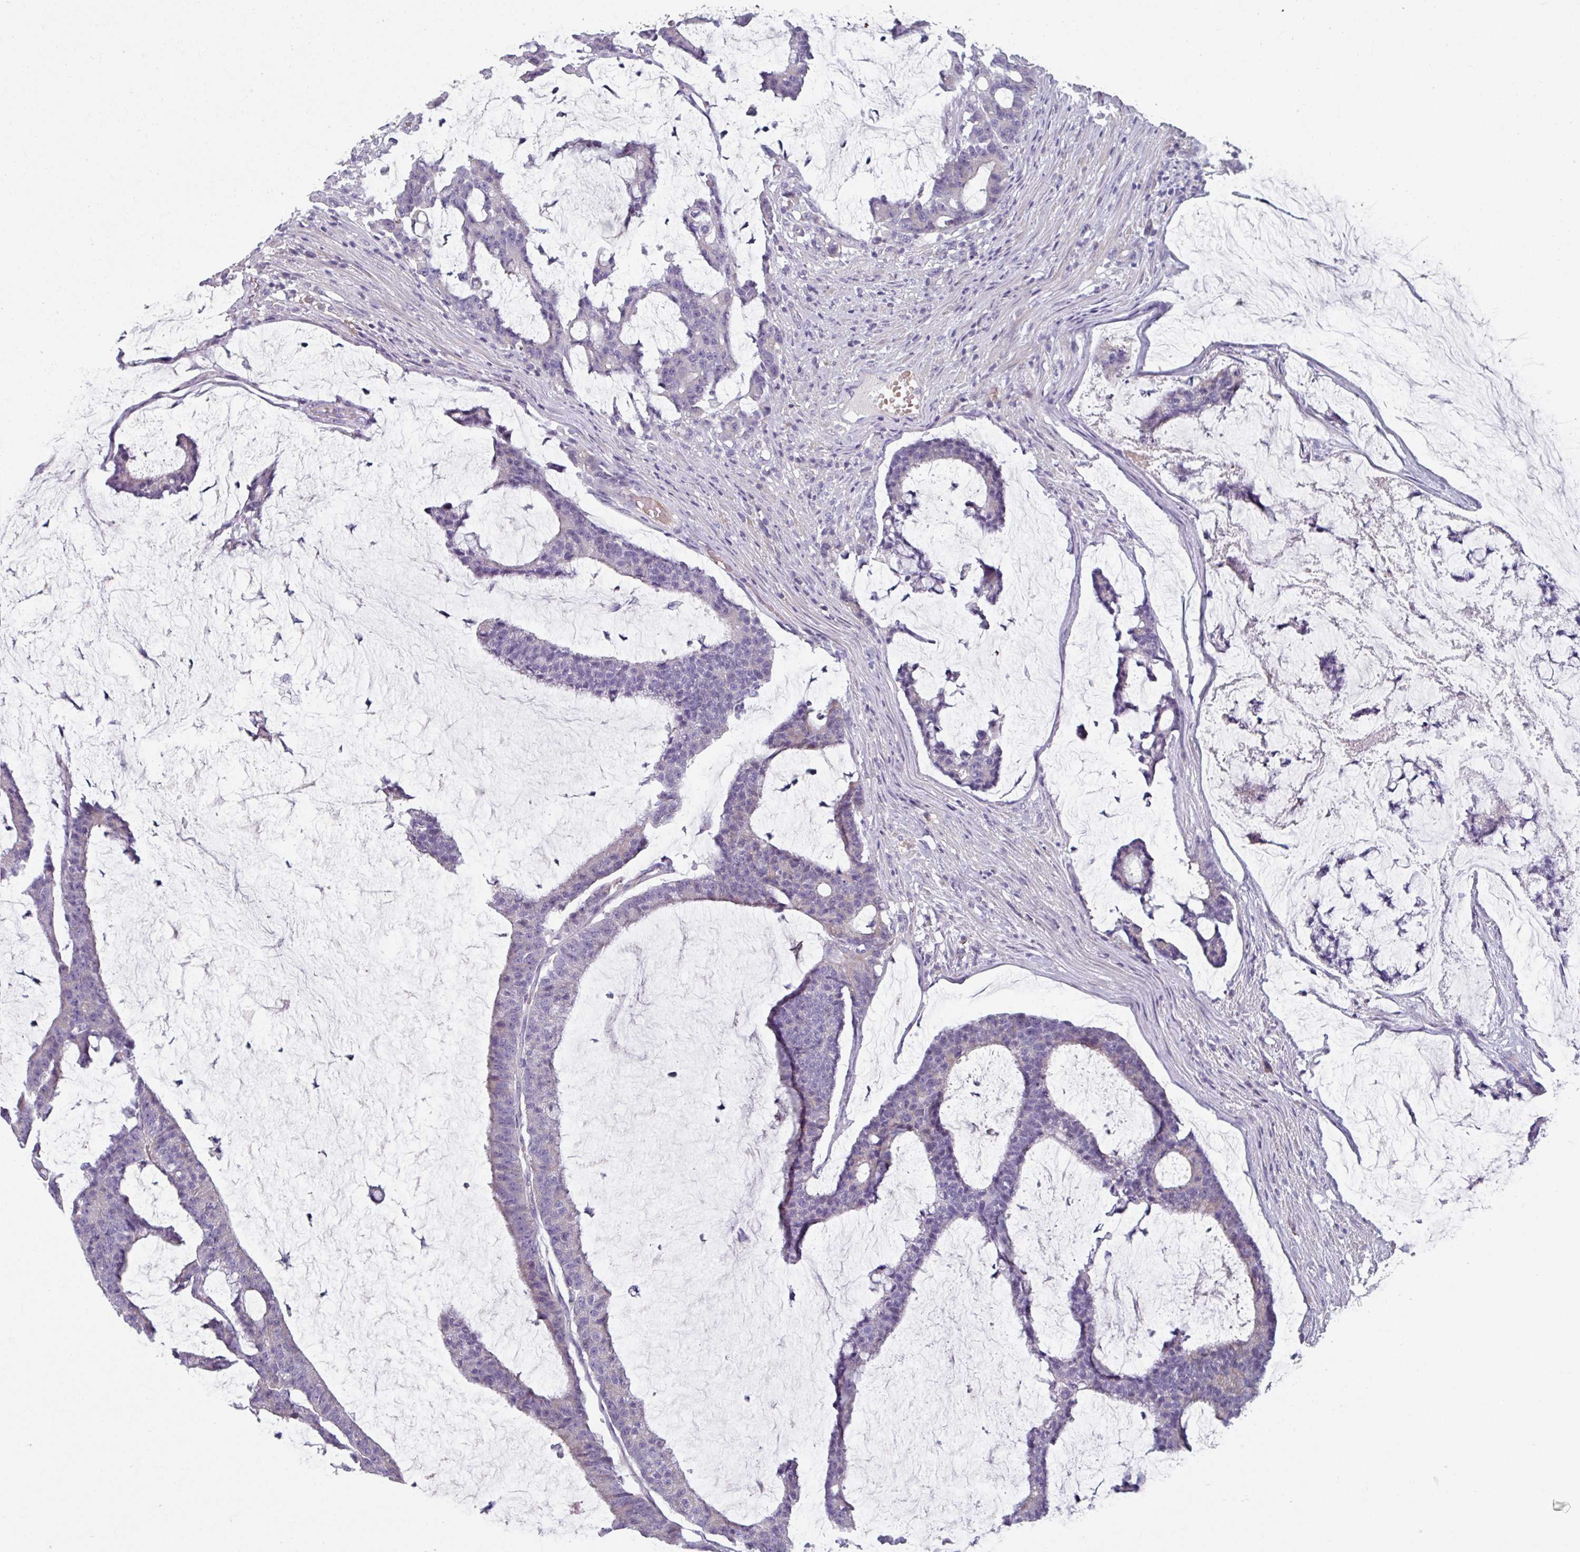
{"staining": {"intensity": "negative", "quantity": "none", "location": "none"}, "tissue": "colorectal cancer", "cell_type": "Tumor cells", "image_type": "cancer", "snomed": [{"axis": "morphology", "description": "Adenocarcinoma, NOS"}, {"axis": "topography", "description": "Colon"}], "caption": "There is no significant expression in tumor cells of adenocarcinoma (colorectal).", "gene": "TMEM132A", "patient": {"sex": "female", "age": 84}}